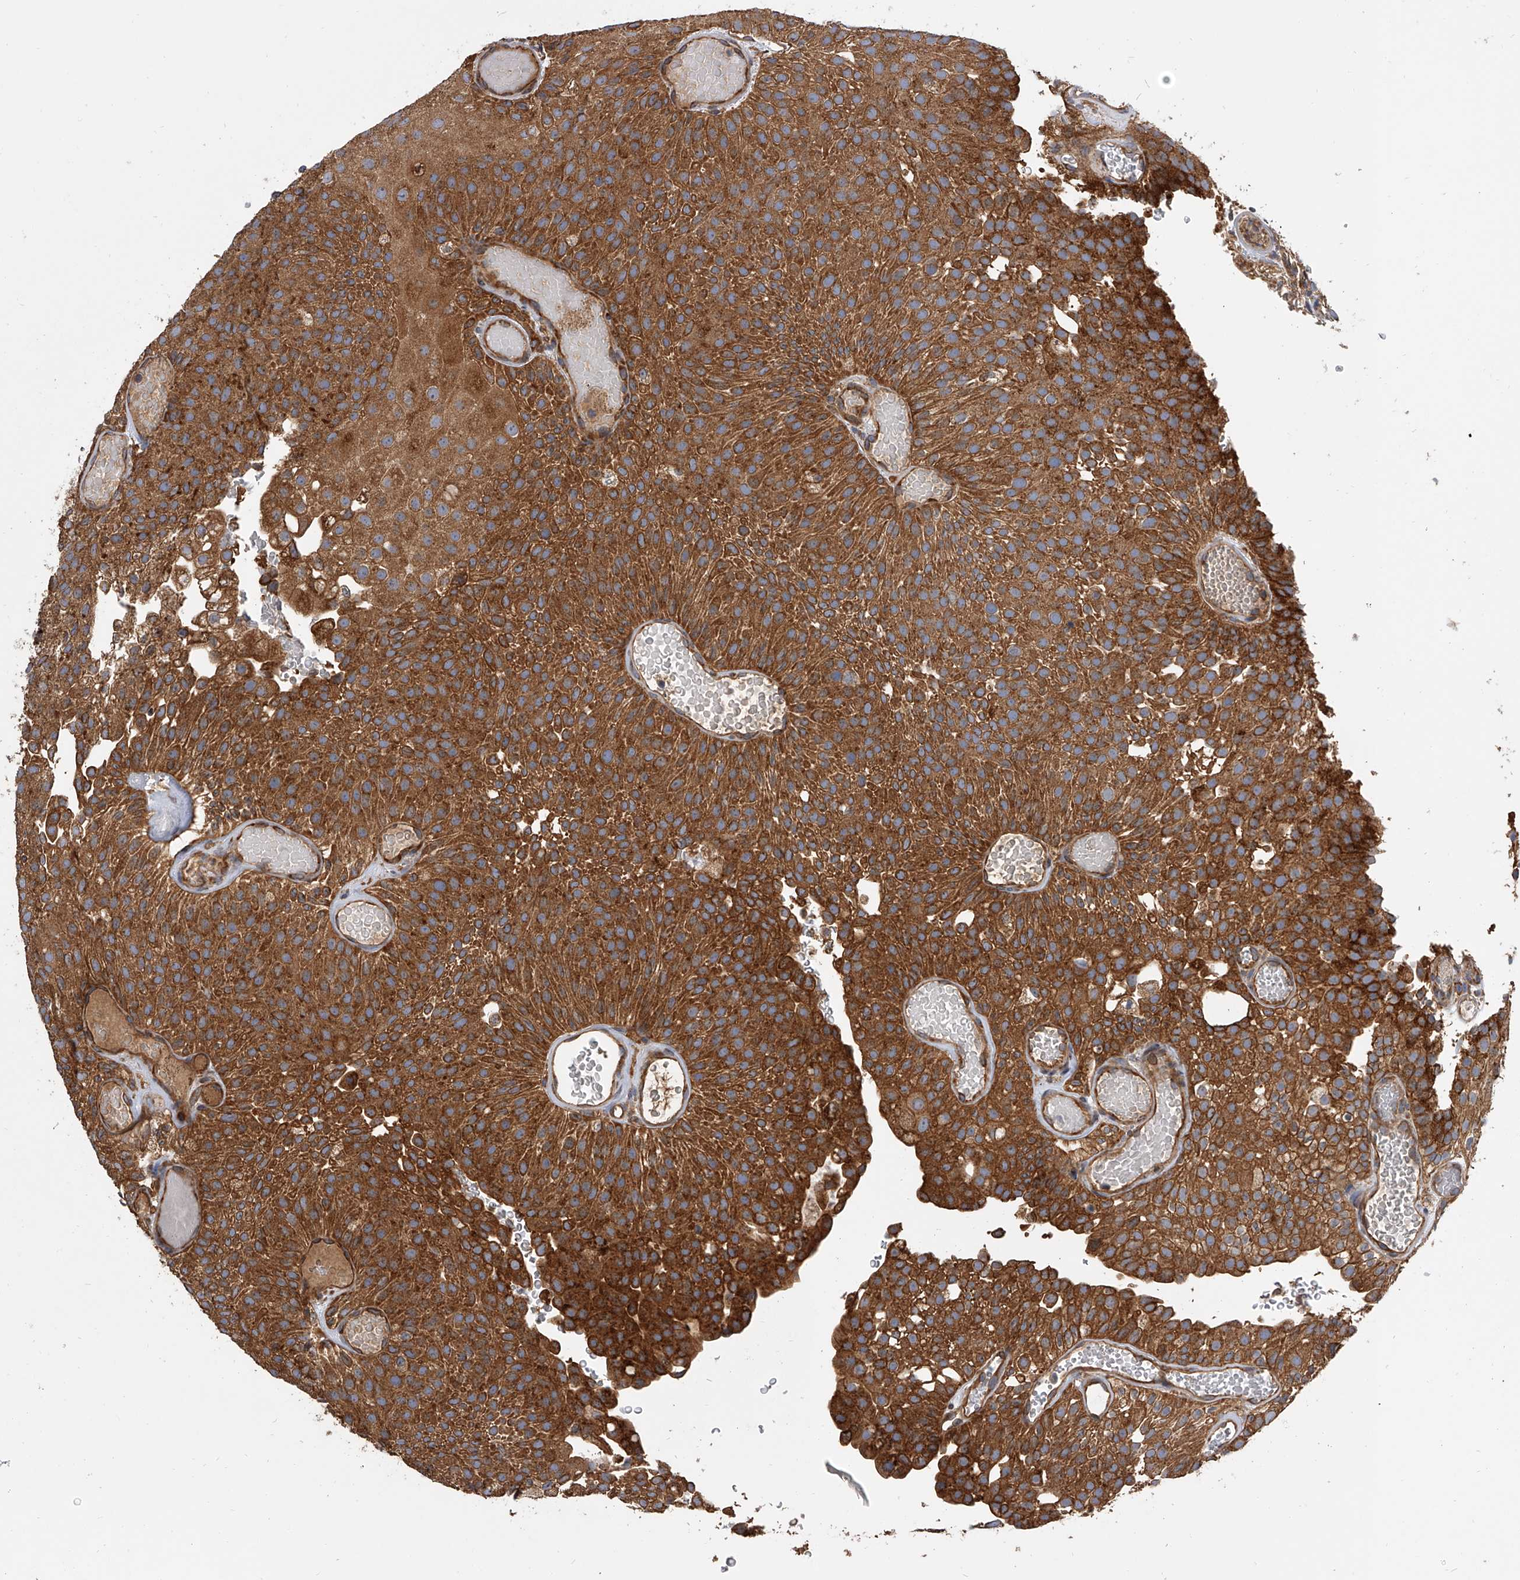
{"staining": {"intensity": "strong", "quantity": ">75%", "location": "cytoplasmic/membranous"}, "tissue": "urothelial cancer", "cell_type": "Tumor cells", "image_type": "cancer", "snomed": [{"axis": "morphology", "description": "Urothelial carcinoma, Low grade"}, {"axis": "topography", "description": "Urinary bladder"}], "caption": "Approximately >75% of tumor cells in human urothelial carcinoma (low-grade) reveal strong cytoplasmic/membranous protein expression as visualized by brown immunohistochemical staining.", "gene": "EXOC4", "patient": {"sex": "male", "age": 78}}